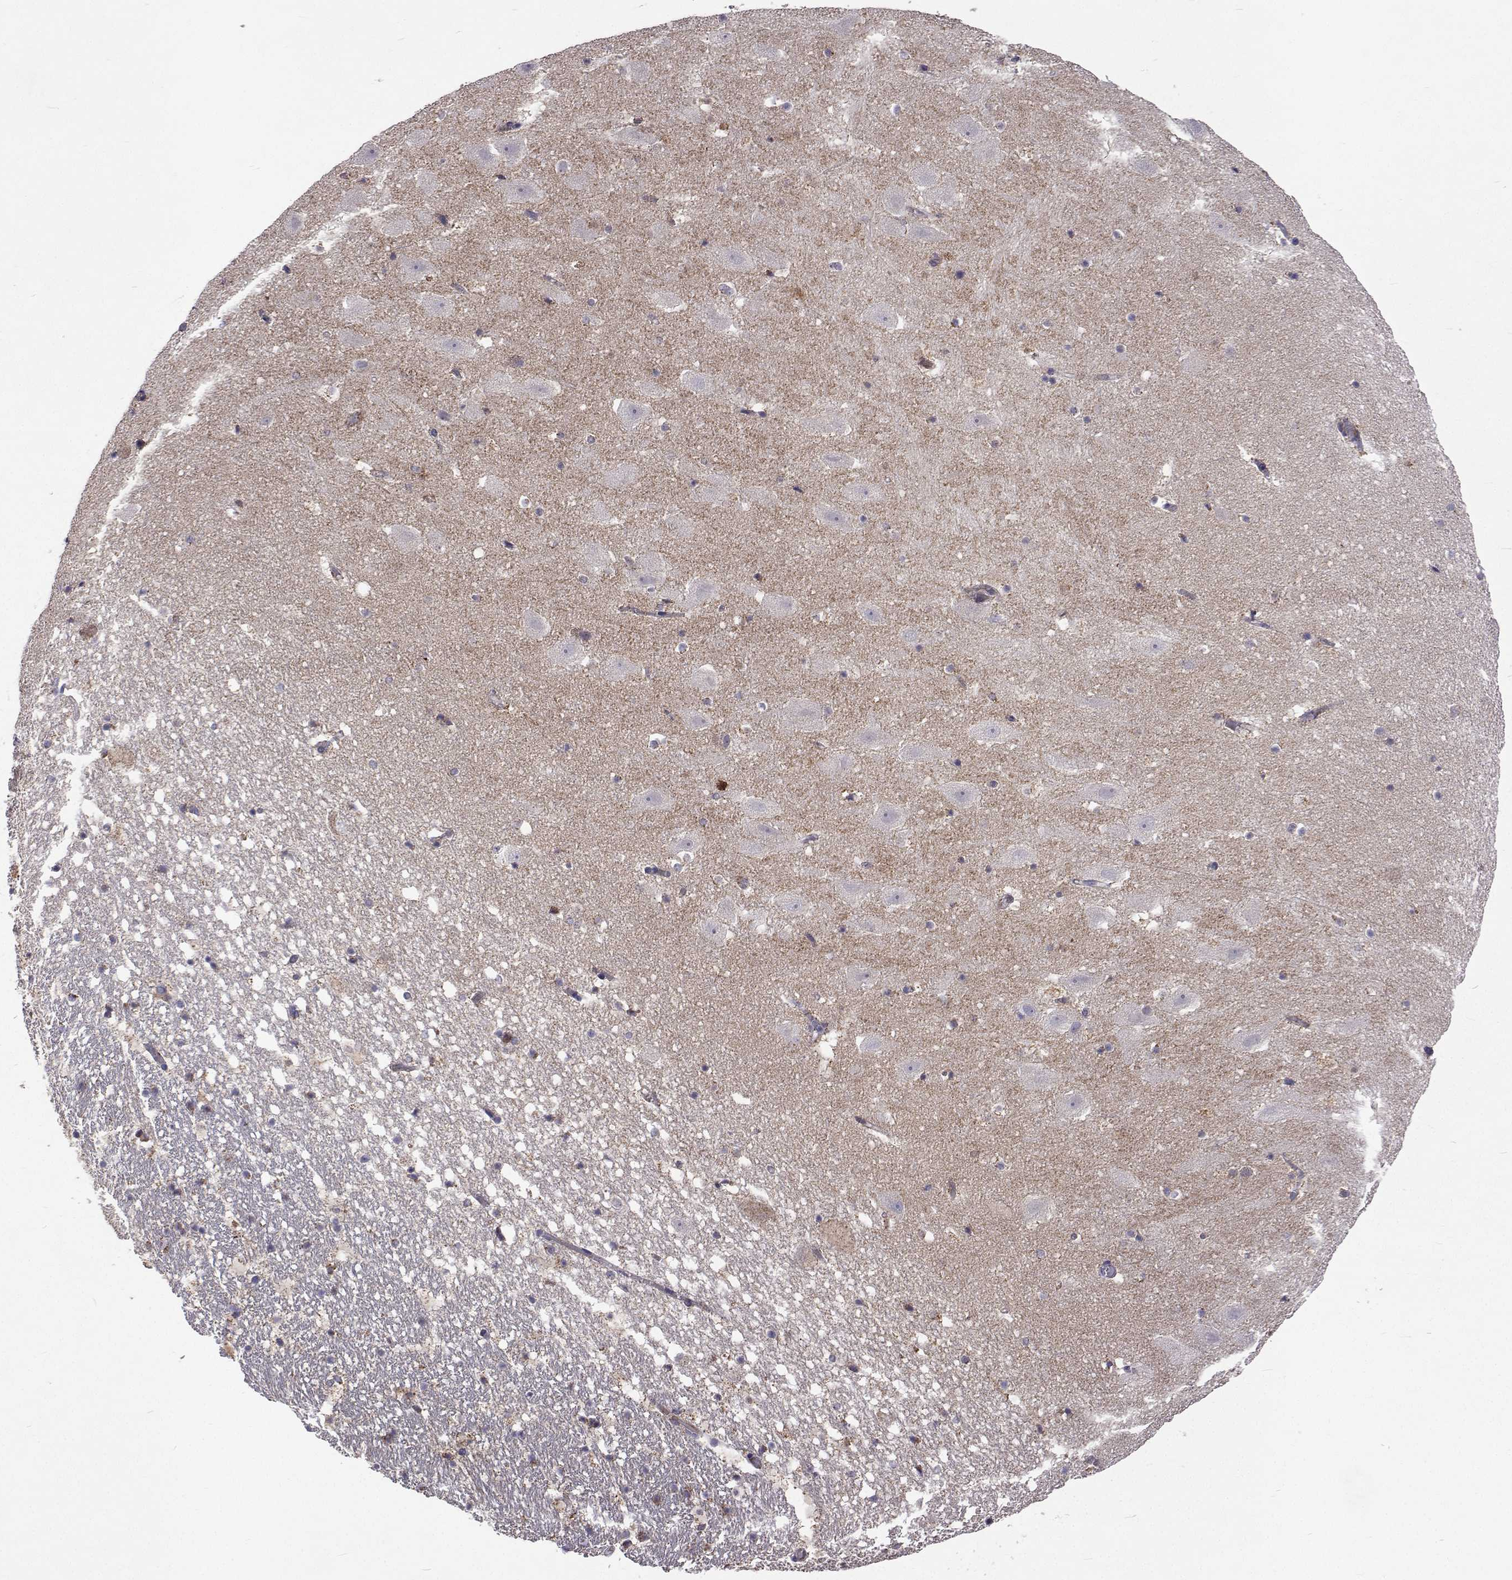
{"staining": {"intensity": "negative", "quantity": "none", "location": "none"}, "tissue": "hippocampus", "cell_type": "Glial cells", "image_type": "normal", "snomed": [{"axis": "morphology", "description": "Normal tissue, NOS"}, {"axis": "topography", "description": "Hippocampus"}], "caption": "Immunohistochemistry (IHC) histopathology image of benign hippocampus: human hippocampus stained with DAB exhibits no significant protein positivity in glial cells.", "gene": "DHTKD1", "patient": {"sex": "female", "age": 42}}